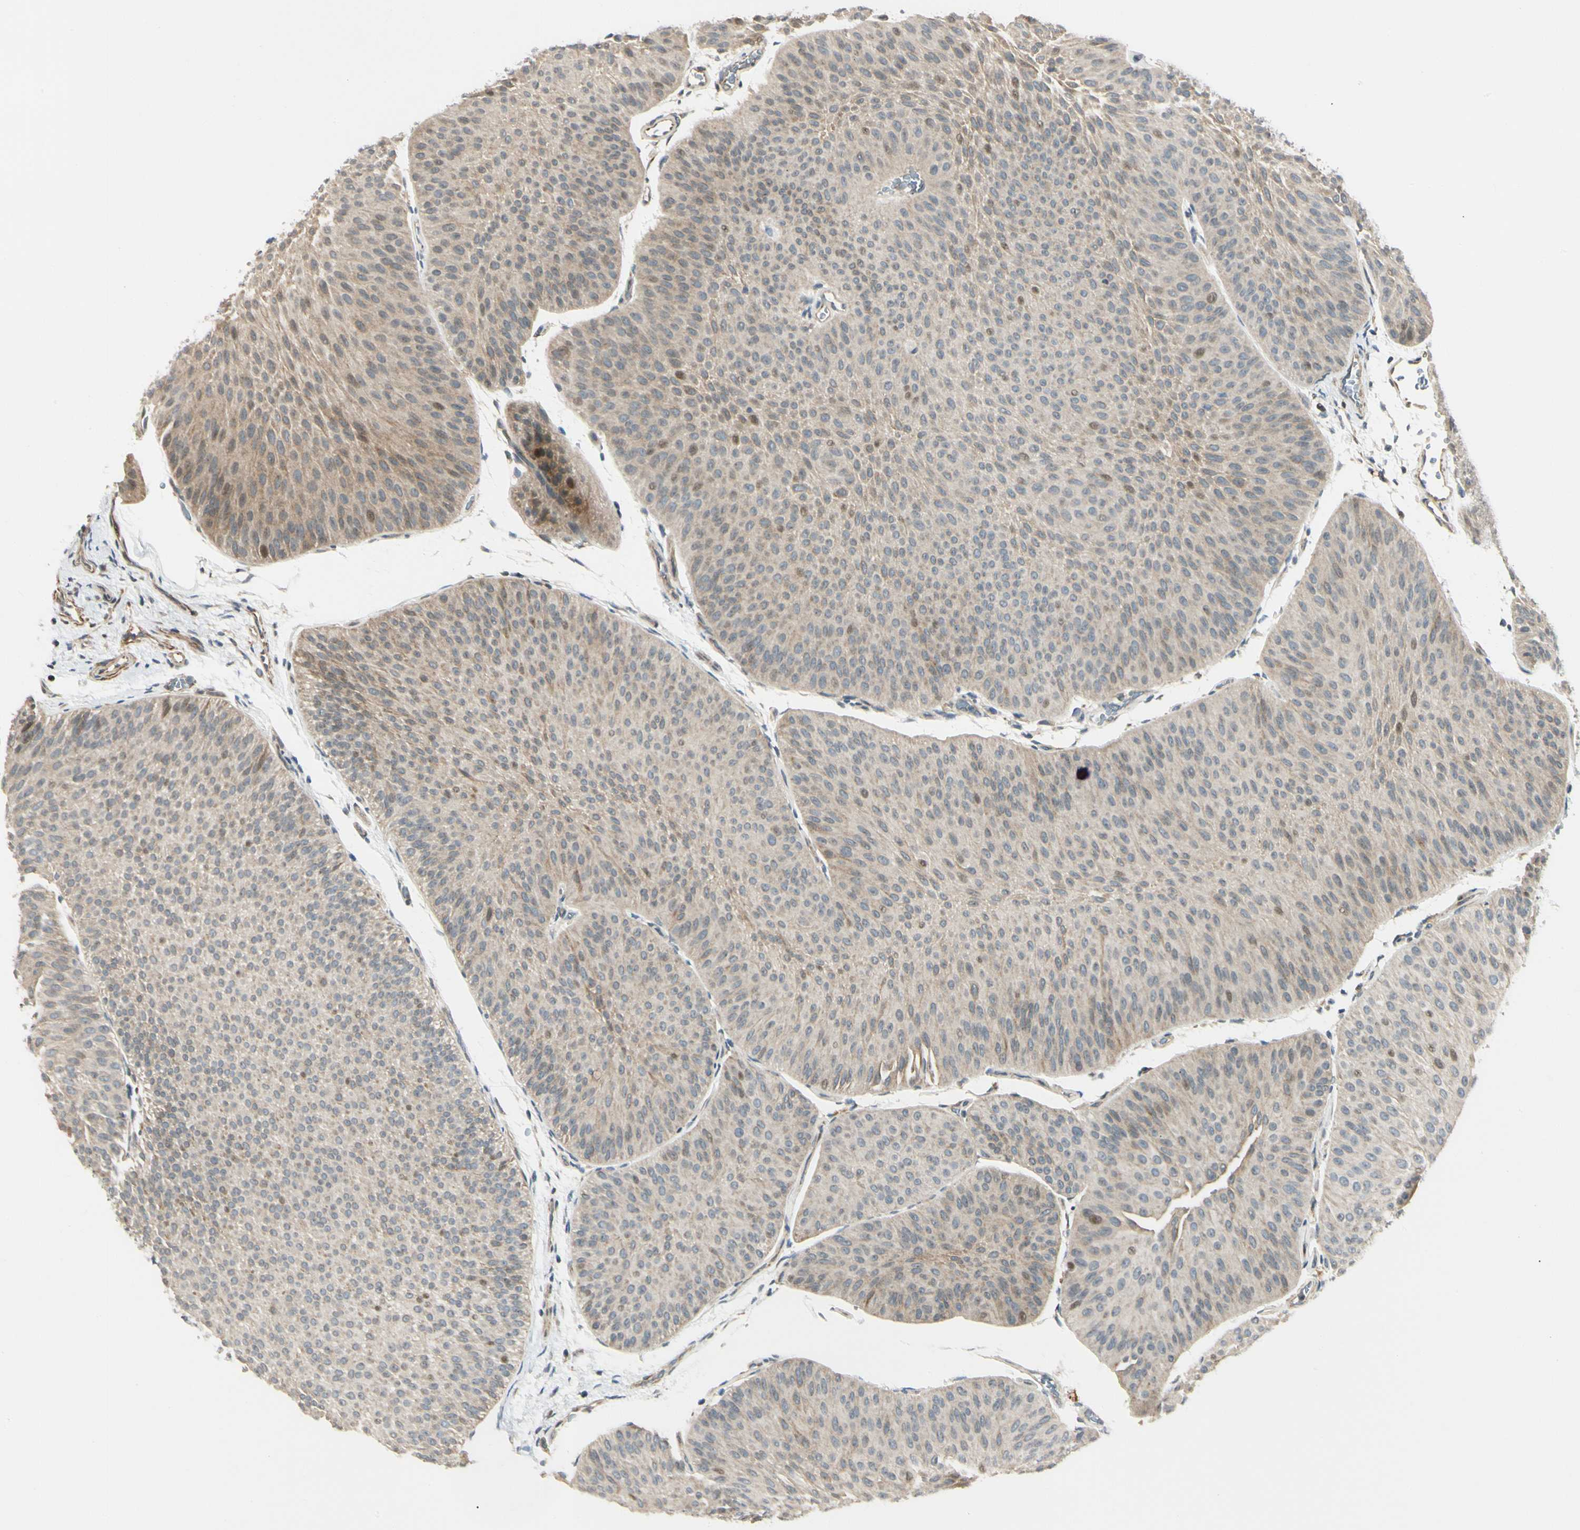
{"staining": {"intensity": "weak", "quantity": ">75%", "location": "cytoplasmic/membranous"}, "tissue": "urothelial cancer", "cell_type": "Tumor cells", "image_type": "cancer", "snomed": [{"axis": "morphology", "description": "Urothelial carcinoma, Low grade"}, {"axis": "topography", "description": "Urinary bladder"}], "caption": "Immunohistochemistry of urothelial carcinoma (low-grade) displays low levels of weak cytoplasmic/membranous positivity in approximately >75% of tumor cells.", "gene": "P4HA3", "patient": {"sex": "female", "age": 60}}